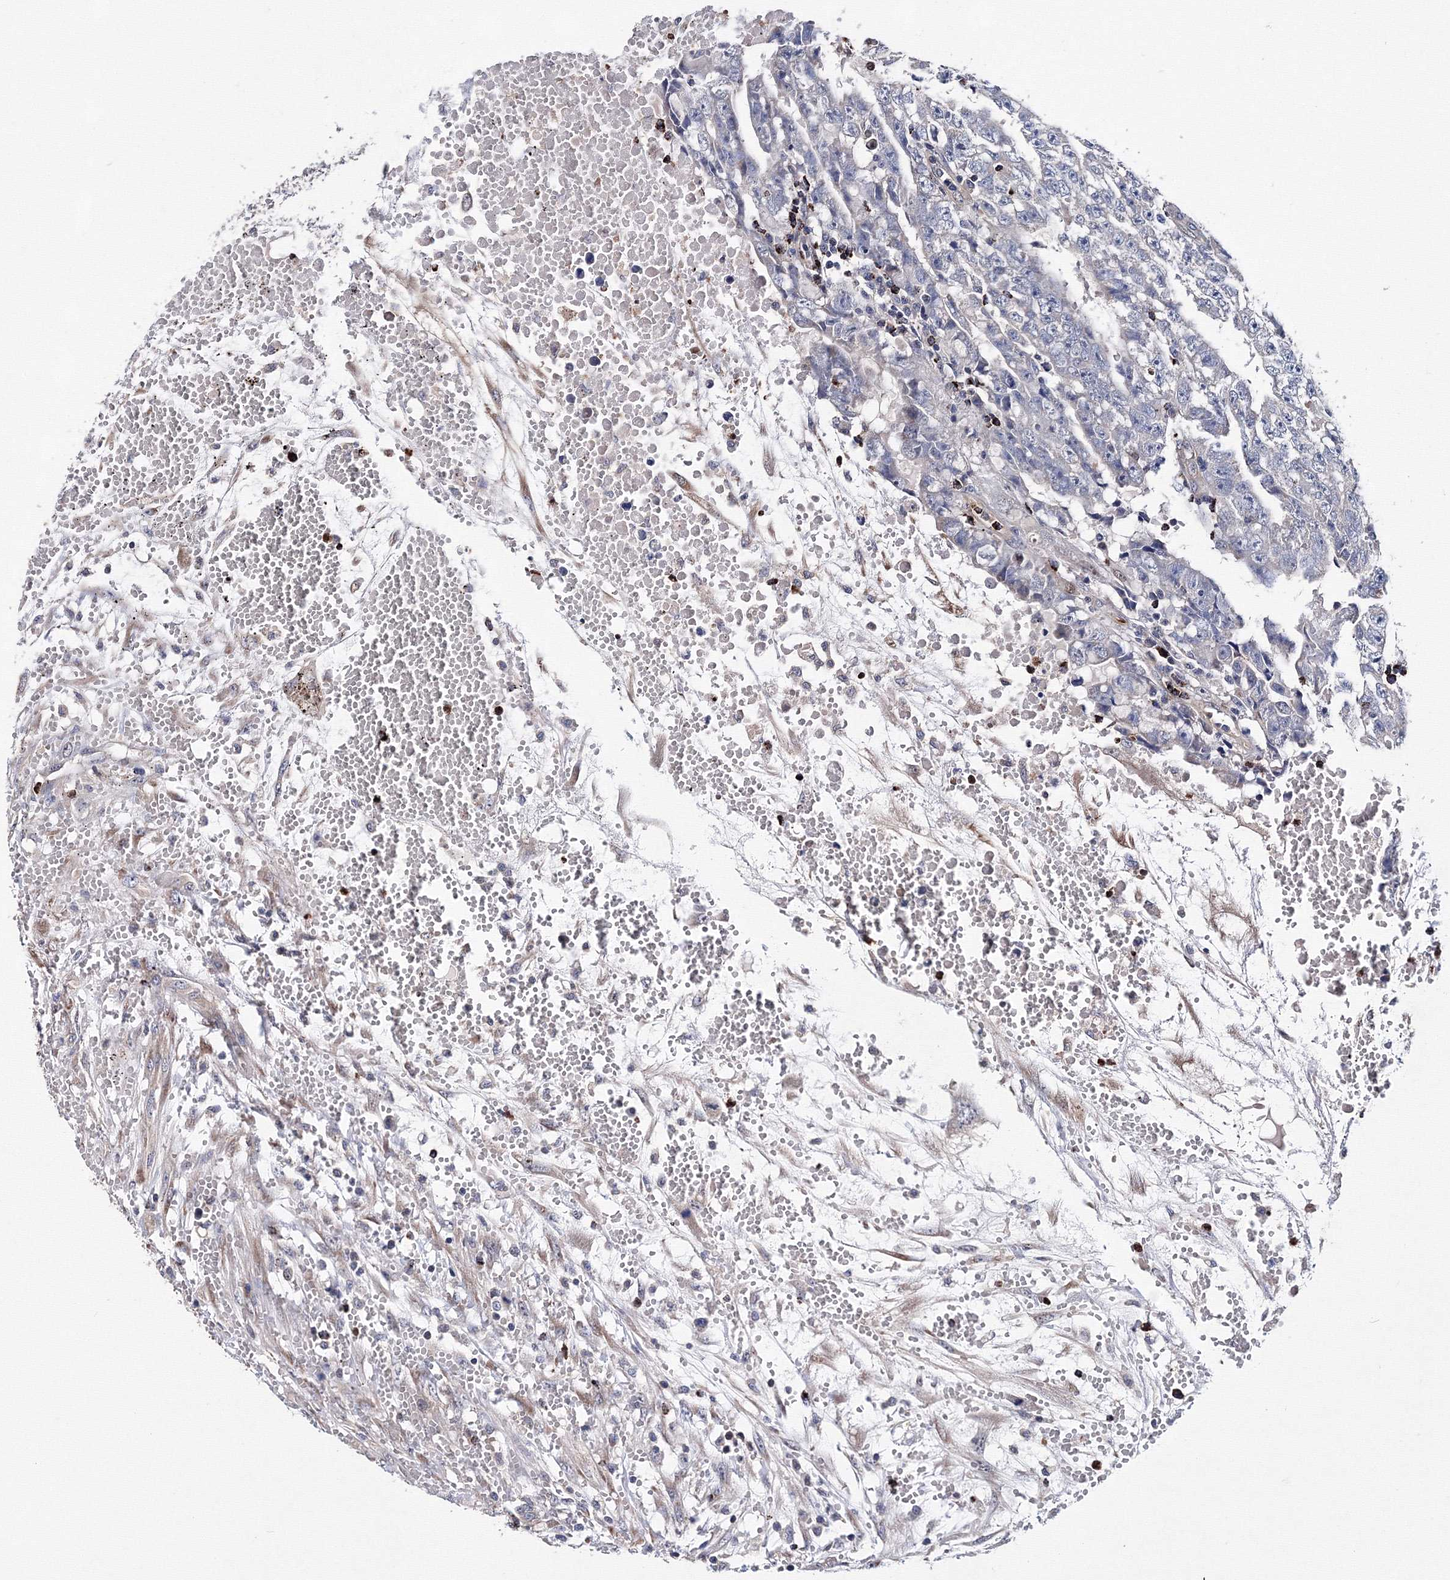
{"staining": {"intensity": "negative", "quantity": "none", "location": "none"}, "tissue": "testis cancer", "cell_type": "Tumor cells", "image_type": "cancer", "snomed": [{"axis": "morphology", "description": "Carcinoma, Embryonal, NOS"}, {"axis": "topography", "description": "Testis"}], "caption": "The micrograph shows no staining of tumor cells in embryonal carcinoma (testis).", "gene": "PHYKPL", "patient": {"sex": "male", "age": 25}}